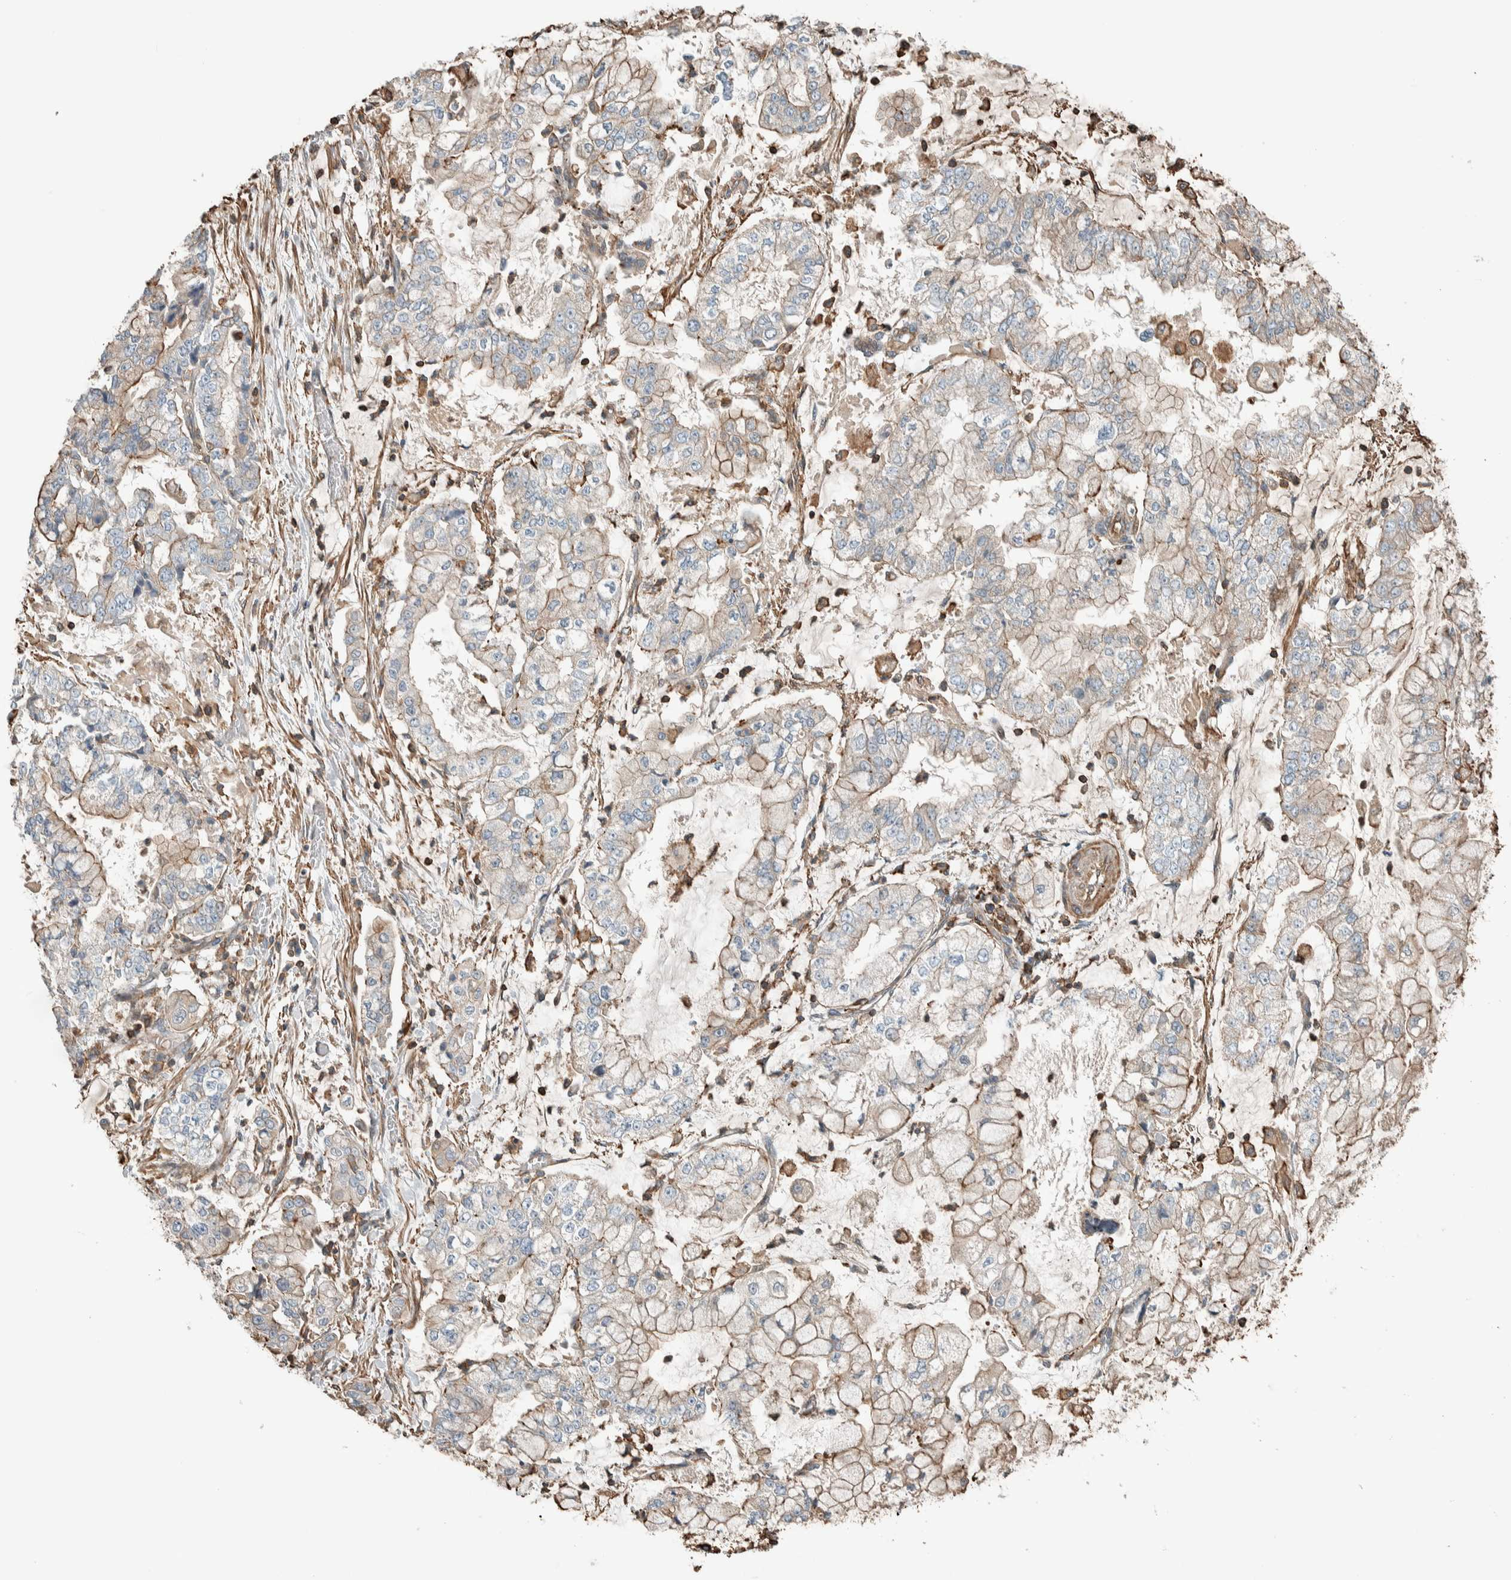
{"staining": {"intensity": "moderate", "quantity": "<25%", "location": "cytoplasmic/membranous"}, "tissue": "stomach cancer", "cell_type": "Tumor cells", "image_type": "cancer", "snomed": [{"axis": "morphology", "description": "Adenocarcinoma, NOS"}, {"axis": "topography", "description": "Stomach"}], "caption": "Human adenocarcinoma (stomach) stained with a protein marker demonstrates moderate staining in tumor cells.", "gene": "CTBP2", "patient": {"sex": "male", "age": 76}}